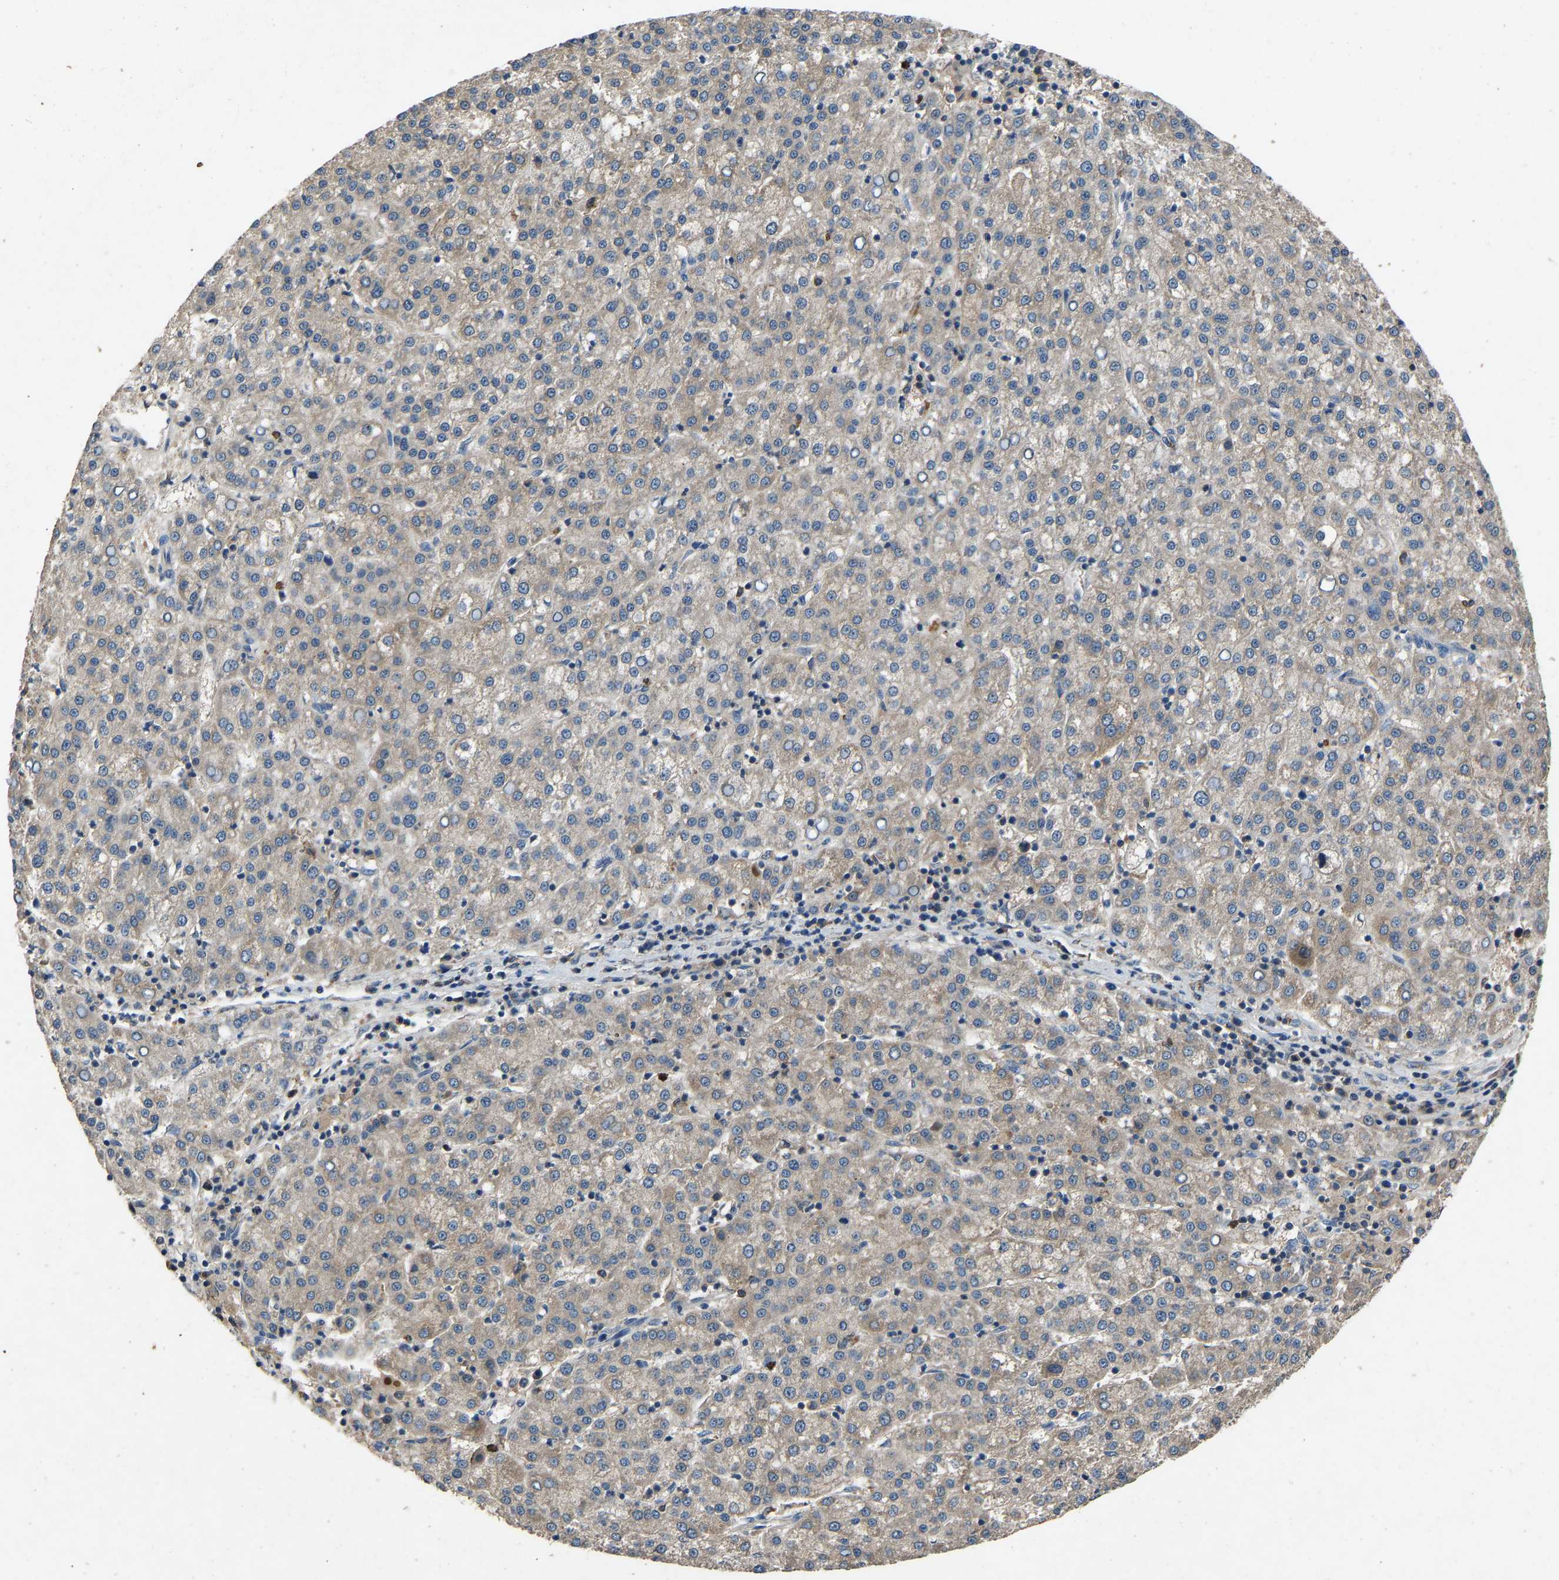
{"staining": {"intensity": "negative", "quantity": "none", "location": "none"}, "tissue": "liver cancer", "cell_type": "Tumor cells", "image_type": "cancer", "snomed": [{"axis": "morphology", "description": "Carcinoma, Hepatocellular, NOS"}, {"axis": "topography", "description": "Liver"}], "caption": "Immunohistochemistry (IHC) image of liver cancer stained for a protein (brown), which reveals no expression in tumor cells.", "gene": "PPID", "patient": {"sex": "female", "age": 58}}